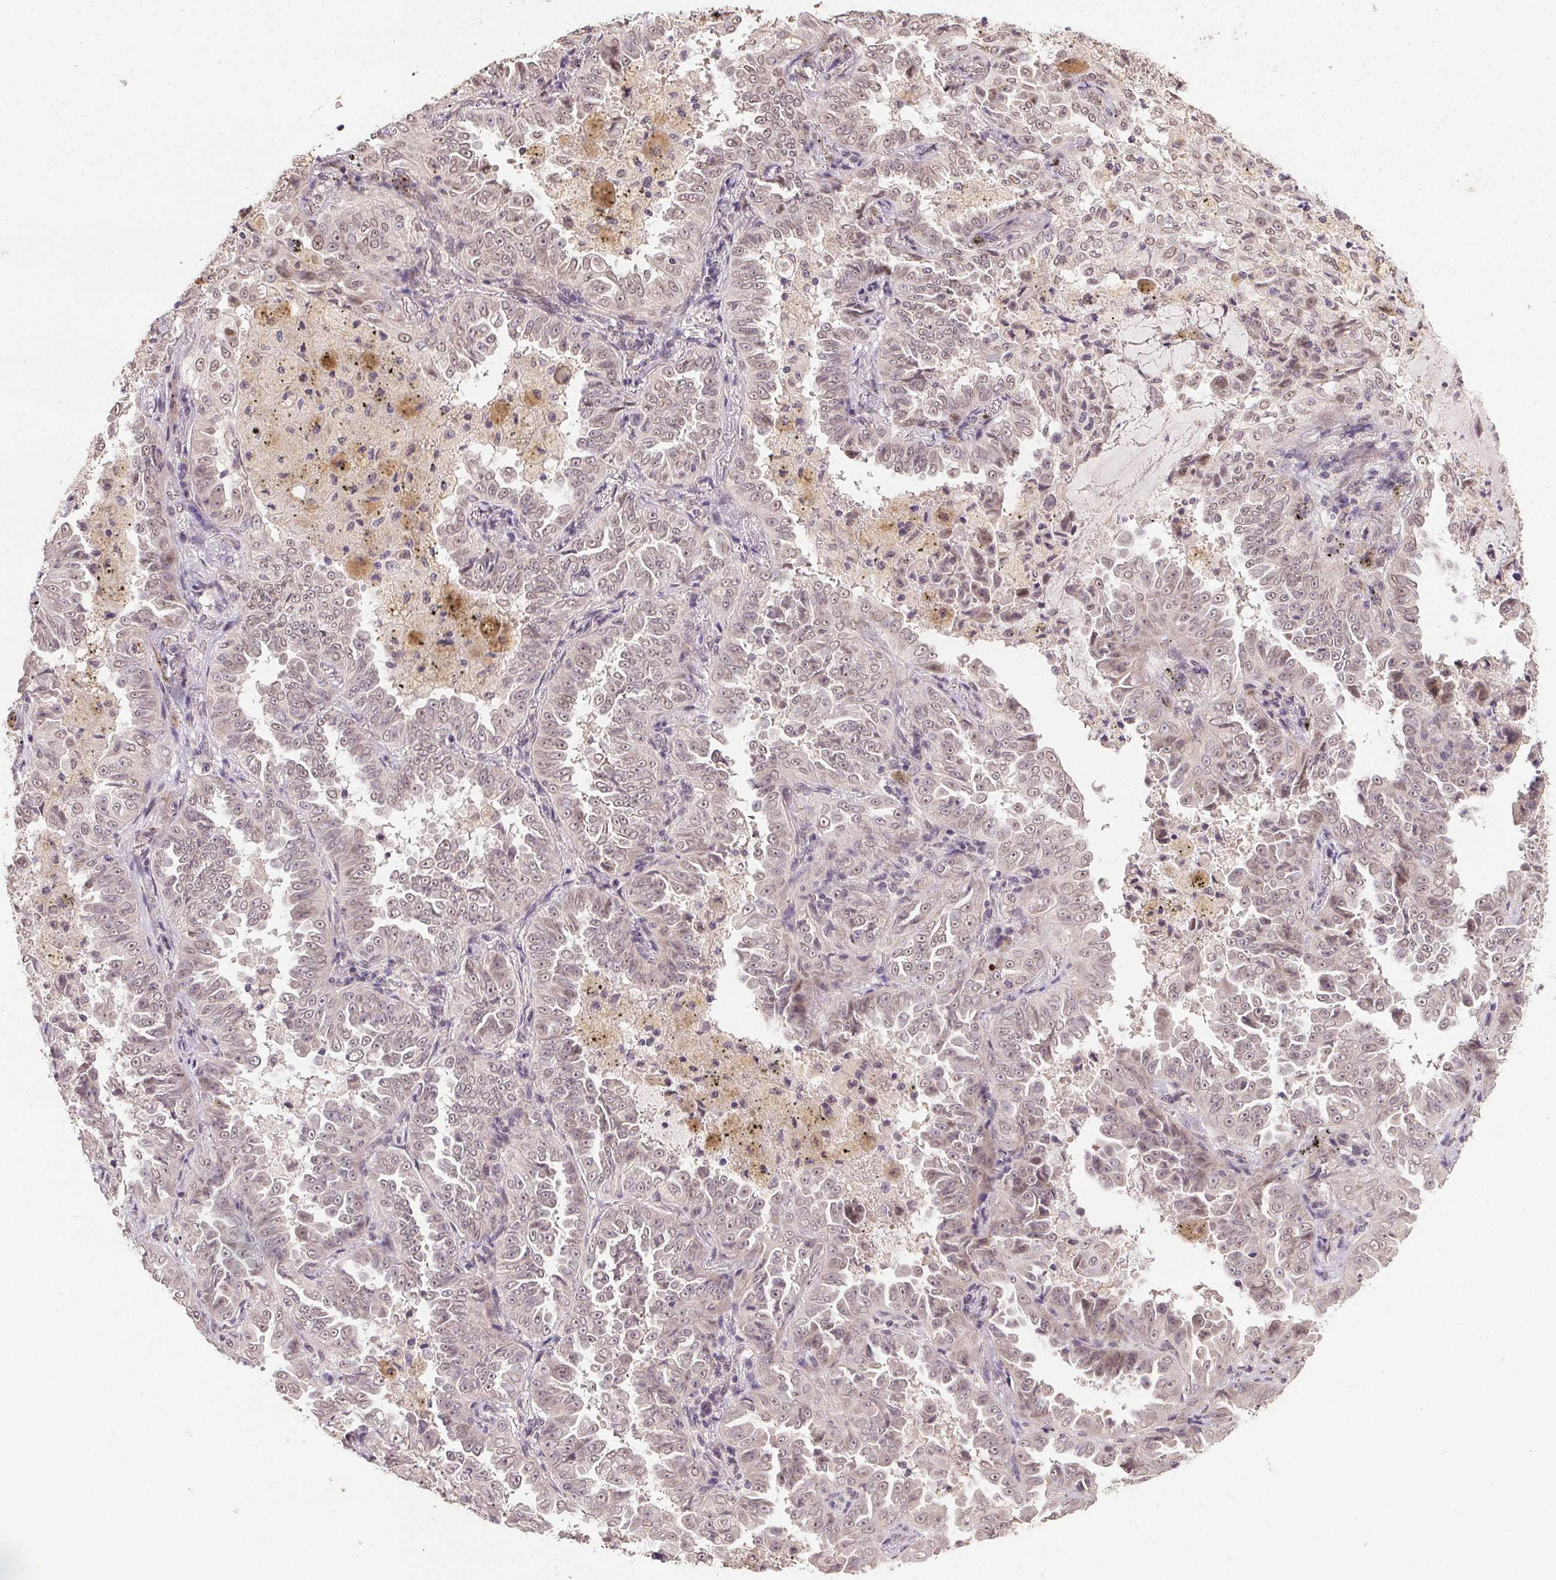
{"staining": {"intensity": "weak", "quantity": "25%-75%", "location": "nuclear"}, "tissue": "lung cancer", "cell_type": "Tumor cells", "image_type": "cancer", "snomed": [{"axis": "morphology", "description": "Adenocarcinoma, NOS"}, {"axis": "topography", "description": "Lung"}], "caption": "This is an image of IHC staining of adenocarcinoma (lung), which shows weak positivity in the nuclear of tumor cells.", "gene": "PPP4R4", "patient": {"sex": "female", "age": 52}}